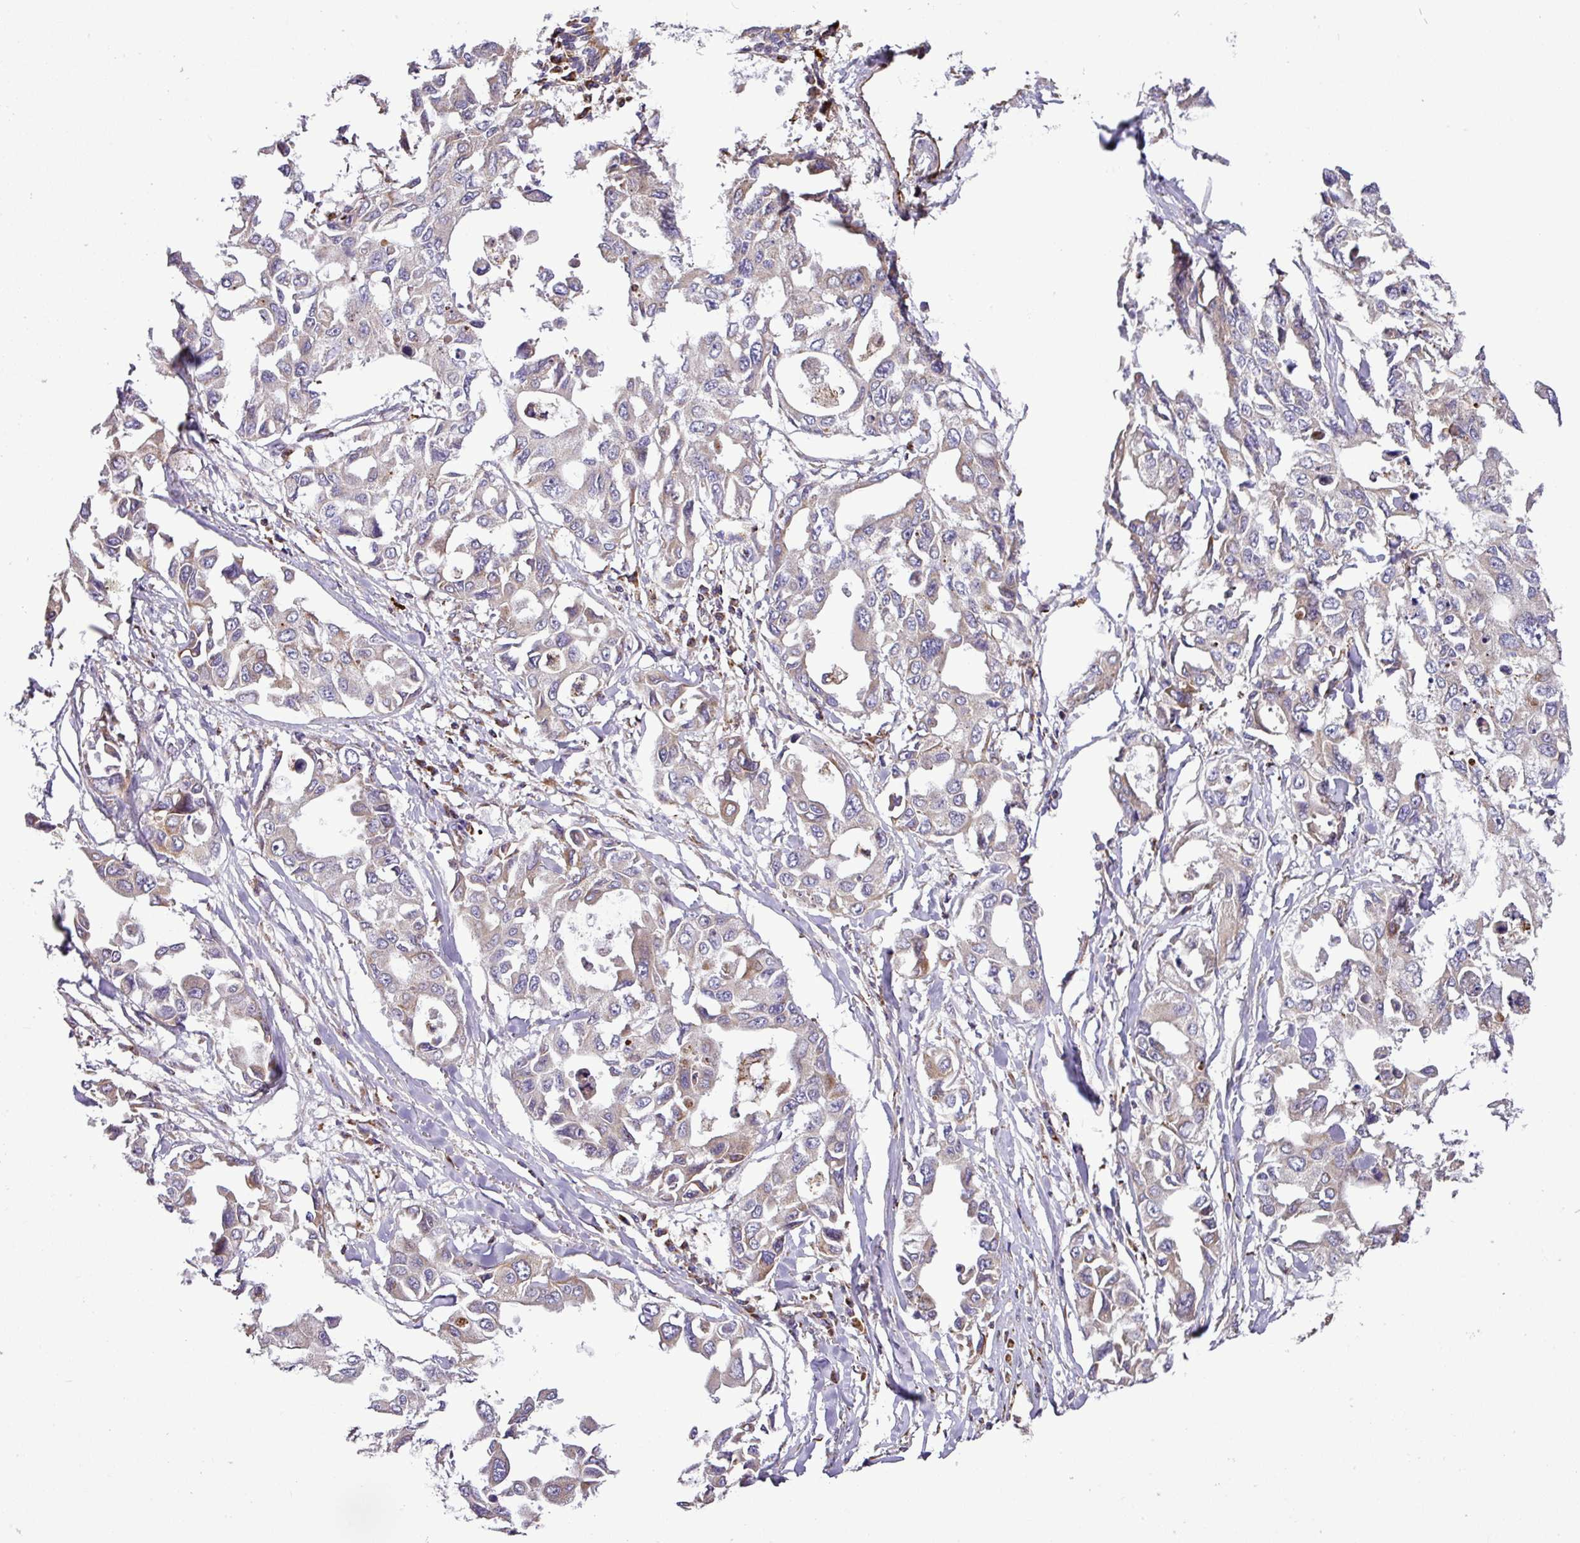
{"staining": {"intensity": "weak", "quantity": "<25%", "location": "cytoplasmic/membranous"}, "tissue": "lung cancer", "cell_type": "Tumor cells", "image_type": "cancer", "snomed": [{"axis": "morphology", "description": "Adenocarcinoma, NOS"}, {"axis": "topography", "description": "Lung"}], "caption": "Lung adenocarcinoma stained for a protein using immunohistochemistry demonstrates no staining tumor cells.", "gene": "ZNF569", "patient": {"sex": "male", "age": 64}}